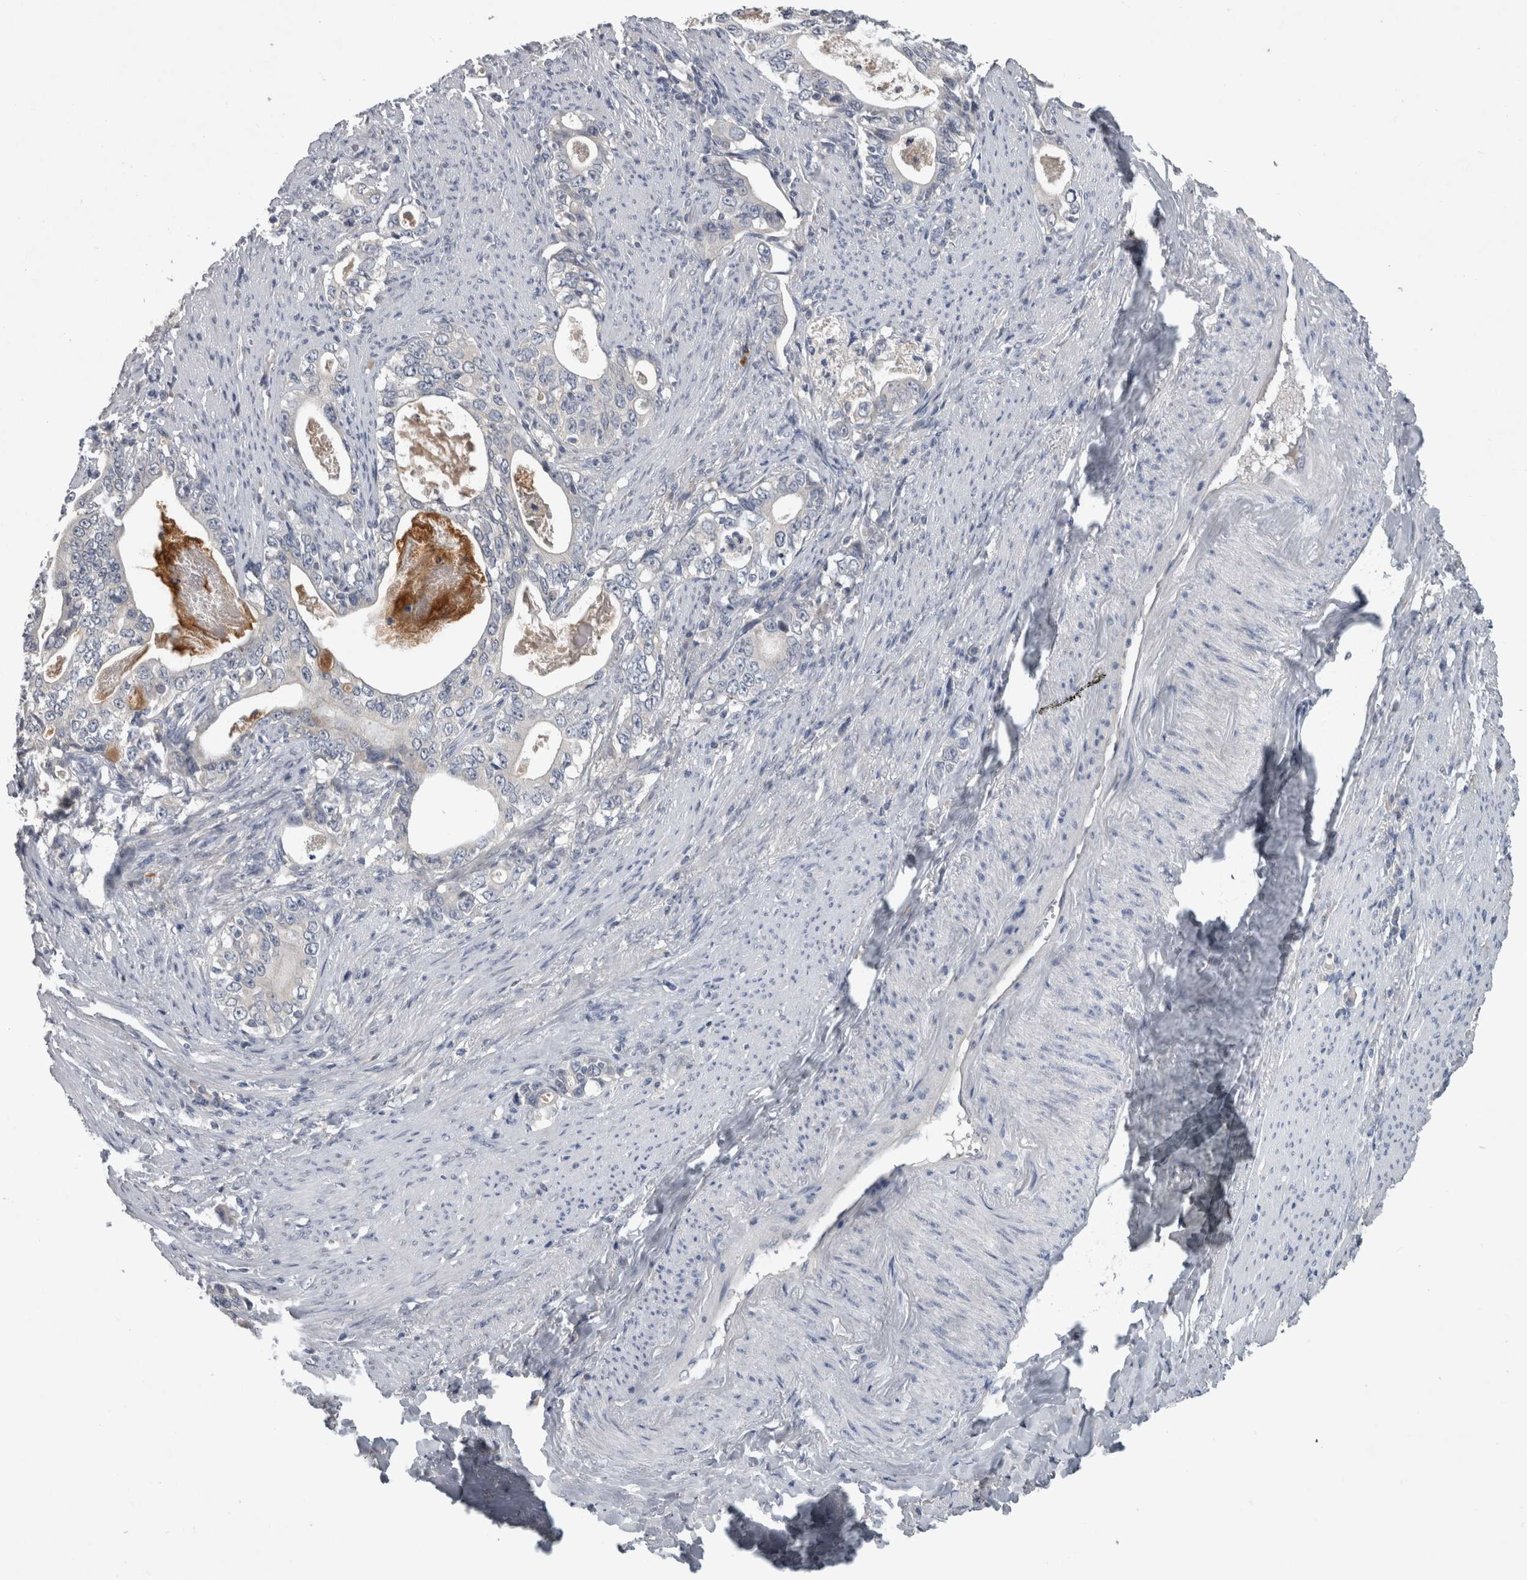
{"staining": {"intensity": "negative", "quantity": "none", "location": "none"}, "tissue": "stomach cancer", "cell_type": "Tumor cells", "image_type": "cancer", "snomed": [{"axis": "morphology", "description": "Adenocarcinoma, NOS"}, {"axis": "topography", "description": "Stomach, lower"}], "caption": "Photomicrograph shows no protein expression in tumor cells of stomach cancer tissue.", "gene": "SLC22A11", "patient": {"sex": "female", "age": 72}}